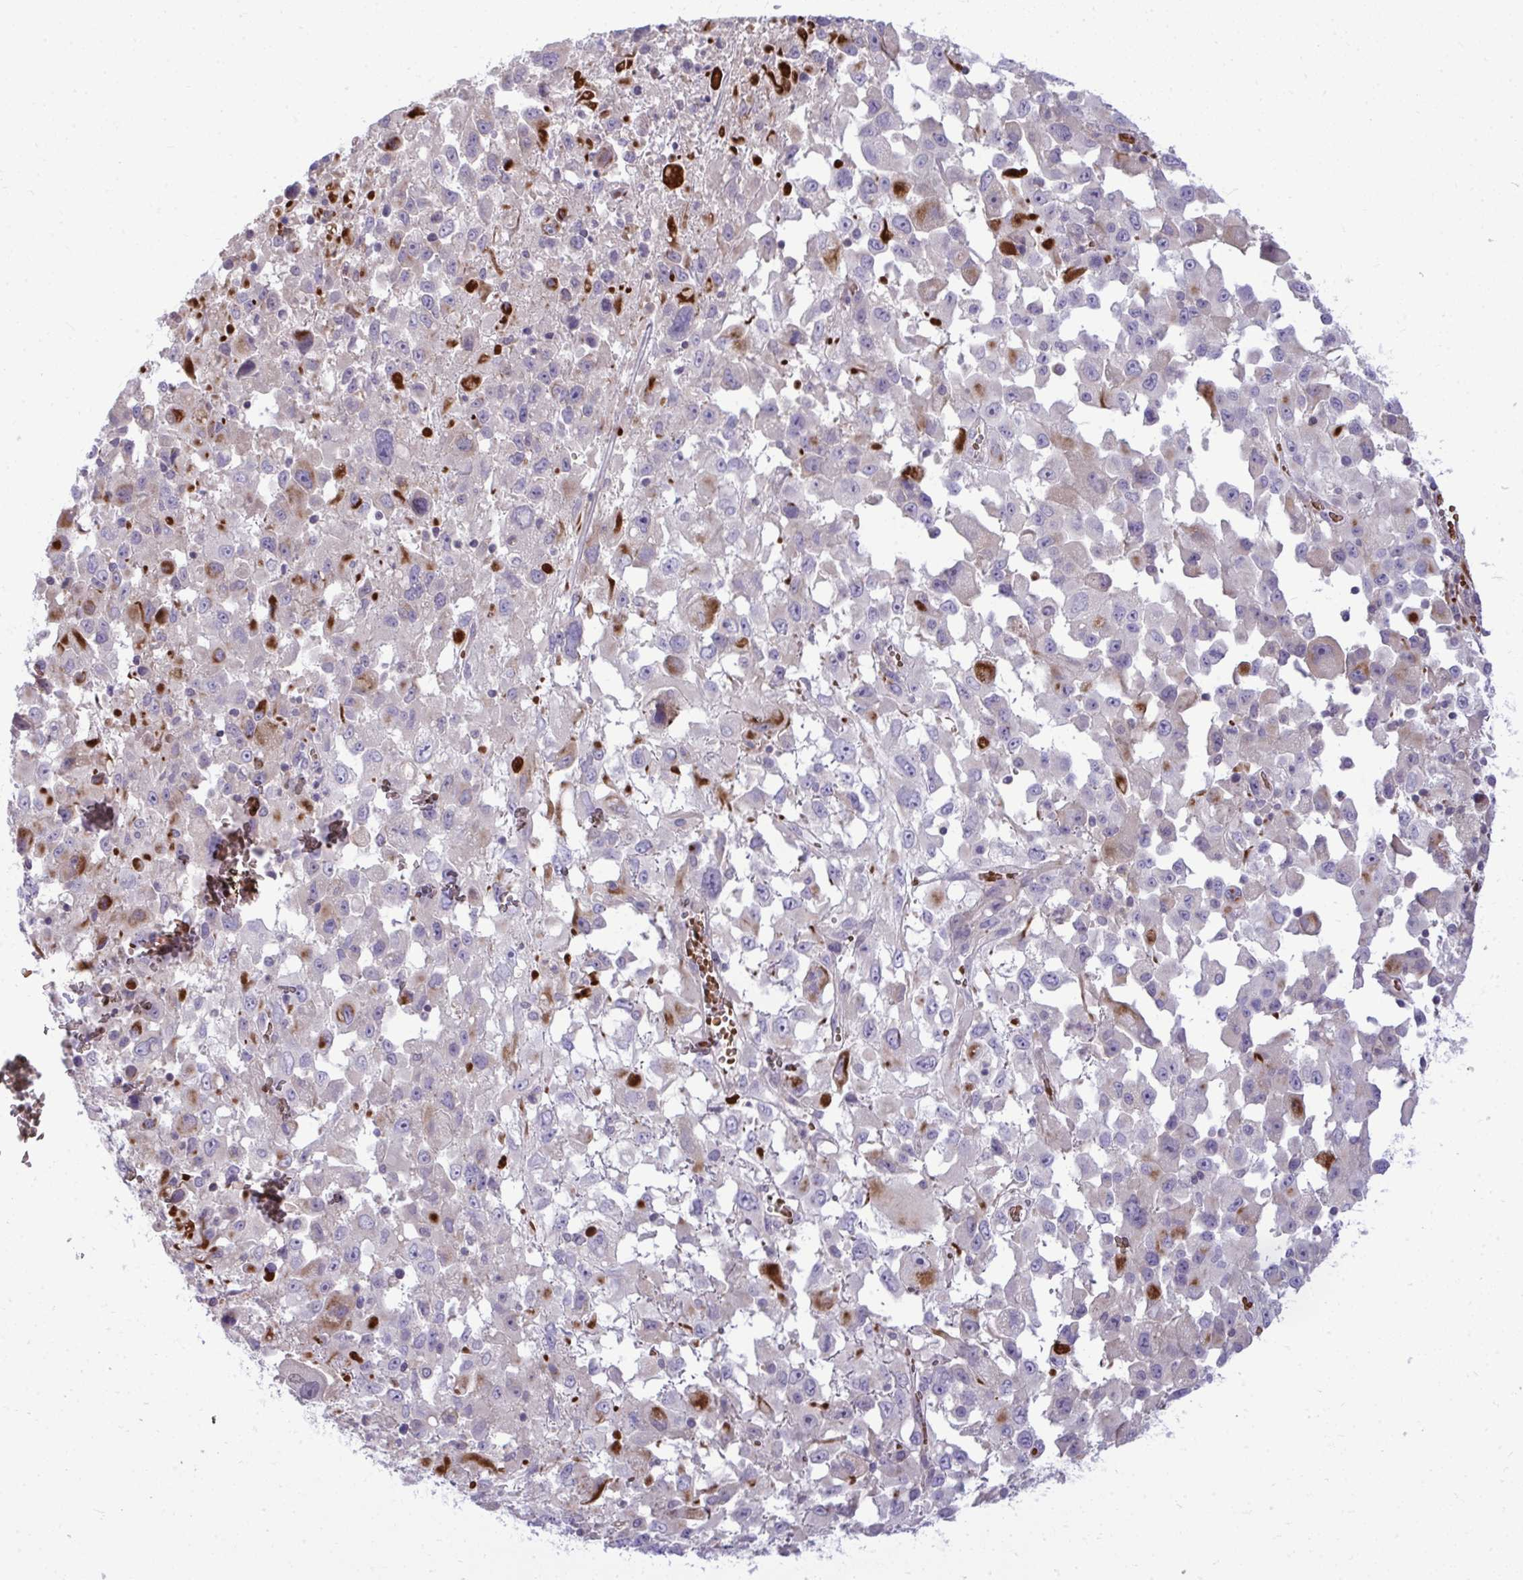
{"staining": {"intensity": "moderate", "quantity": "<25%", "location": "cytoplasmic/membranous"}, "tissue": "melanoma", "cell_type": "Tumor cells", "image_type": "cancer", "snomed": [{"axis": "morphology", "description": "Malignant melanoma, Metastatic site"}, {"axis": "topography", "description": "Soft tissue"}], "caption": "Immunohistochemistry (DAB) staining of human malignant melanoma (metastatic site) reveals moderate cytoplasmic/membranous protein expression in about <25% of tumor cells.", "gene": "SLC14A1", "patient": {"sex": "male", "age": 50}}